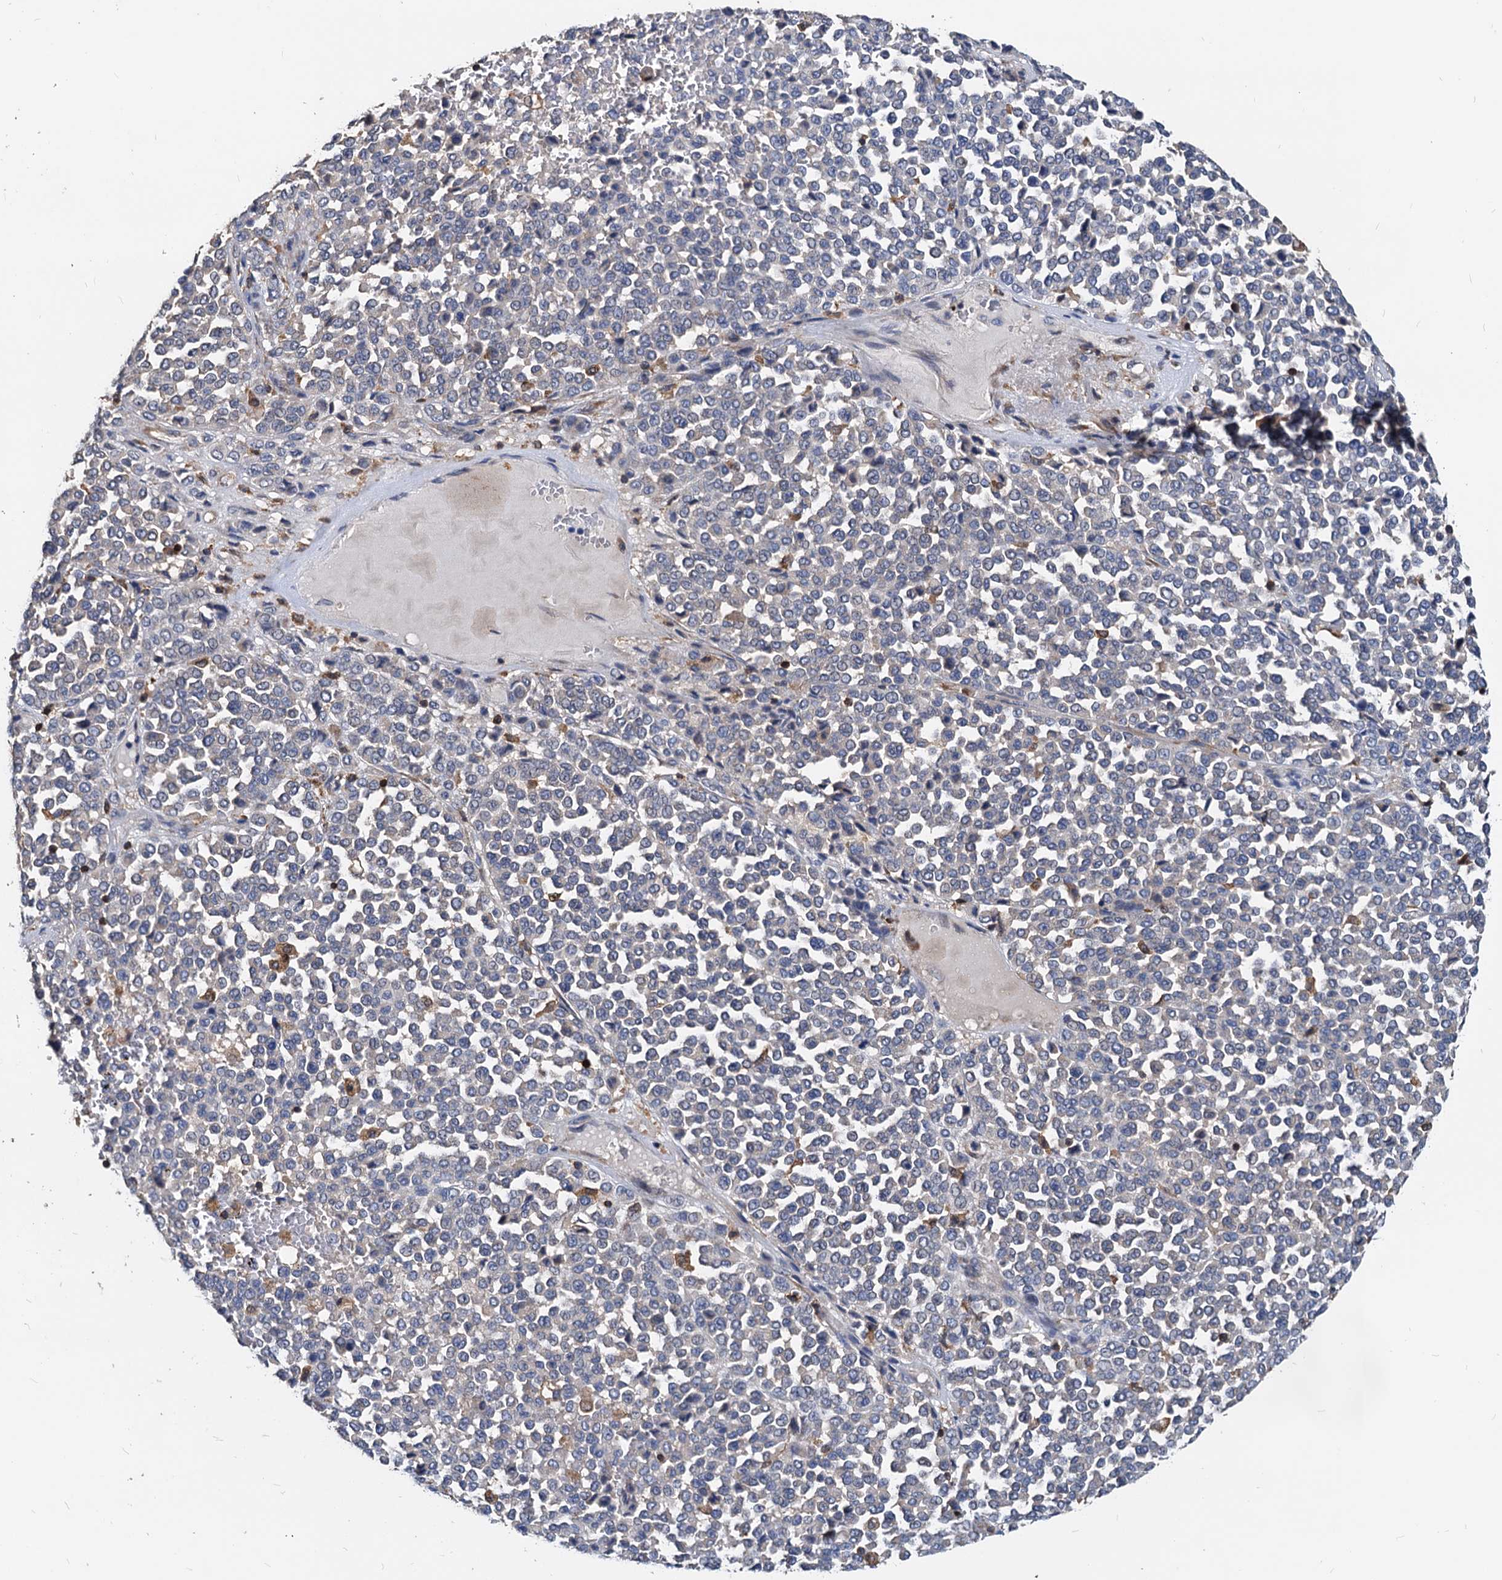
{"staining": {"intensity": "negative", "quantity": "none", "location": "none"}, "tissue": "melanoma", "cell_type": "Tumor cells", "image_type": "cancer", "snomed": [{"axis": "morphology", "description": "Malignant melanoma, Metastatic site"}, {"axis": "topography", "description": "Pancreas"}], "caption": "The micrograph exhibits no significant positivity in tumor cells of malignant melanoma (metastatic site).", "gene": "LCP2", "patient": {"sex": "female", "age": 30}}